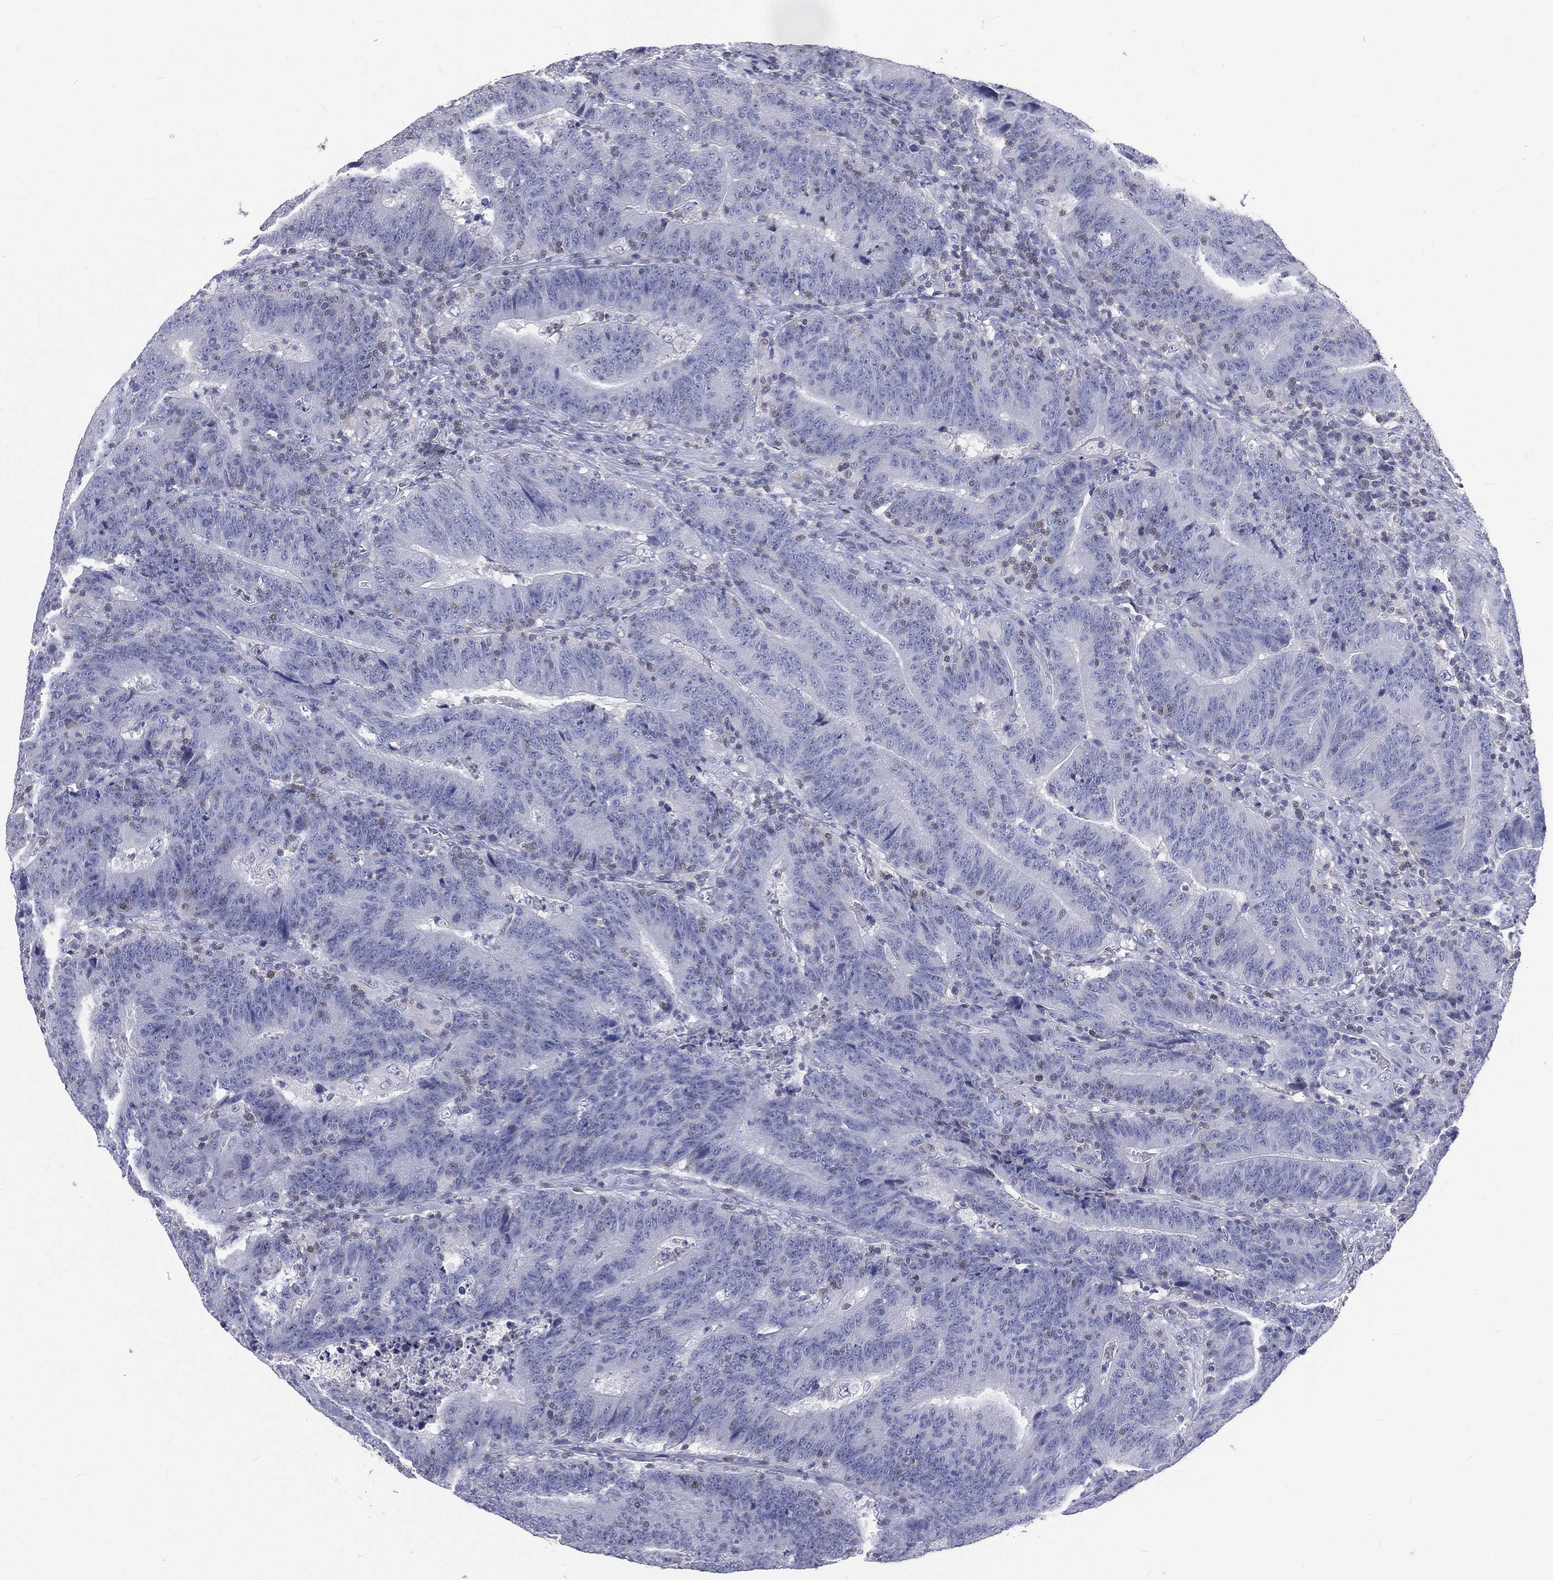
{"staining": {"intensity": "negative", "quantity": "none", "location": "none"}, "tissue": "colorectal cancer", "cell_type": "Tumor cells", "image_type": "cancer", "snomed": [{"axis": "morphology", "description": "Adenocarcinoma, NOS"}, {"axis": "topography", "description": "Colon"}], "caption": "Tumor cells show no significant expression in colorectal adenocarcinoma.", "gene": "CD3D", "patient": {"sex": "female", "age": 75}}